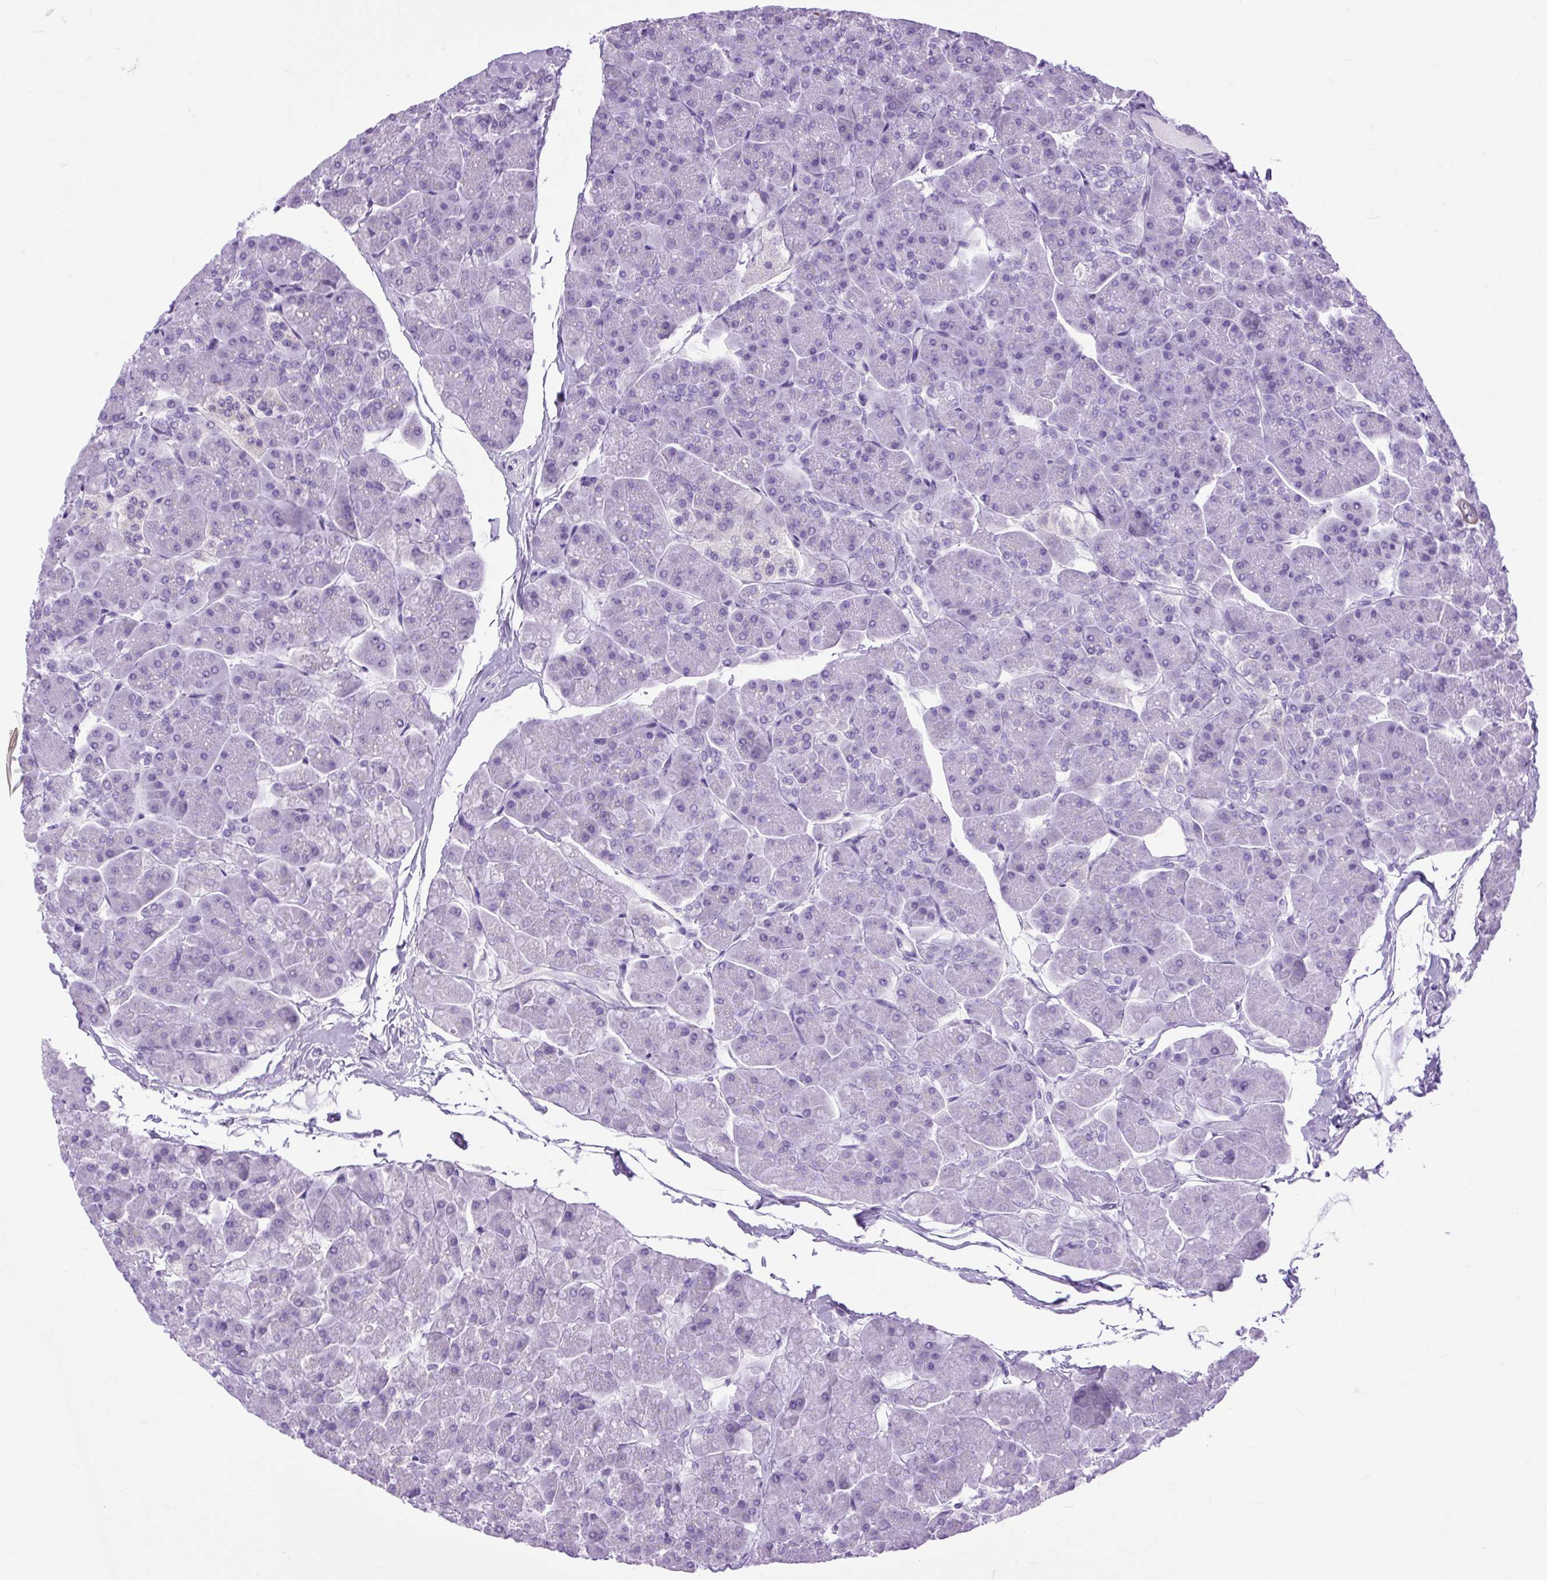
{"staining": {"intensity": "negative", "quantity": "none", "location": "none"}, "tissue": "pancreas", "cell_type": "Exocrine glandular cells", "image_type": "normal", "snomed": [{"axis": "morphology", "description": "Normal tissue, NOS"}, {"axis": "topography", "description": "Pancreas"}, {"axis": "topography", "description": "Peripheral nerve tissue"}], "caption": "A histopathology image of pancreas stained for a protein demonstrates no brown staining in exocrine glandular cells. (DAB IHC, high magnification).", "gene": "DPP6", "patient": {"sex": "male", "age": 54}}